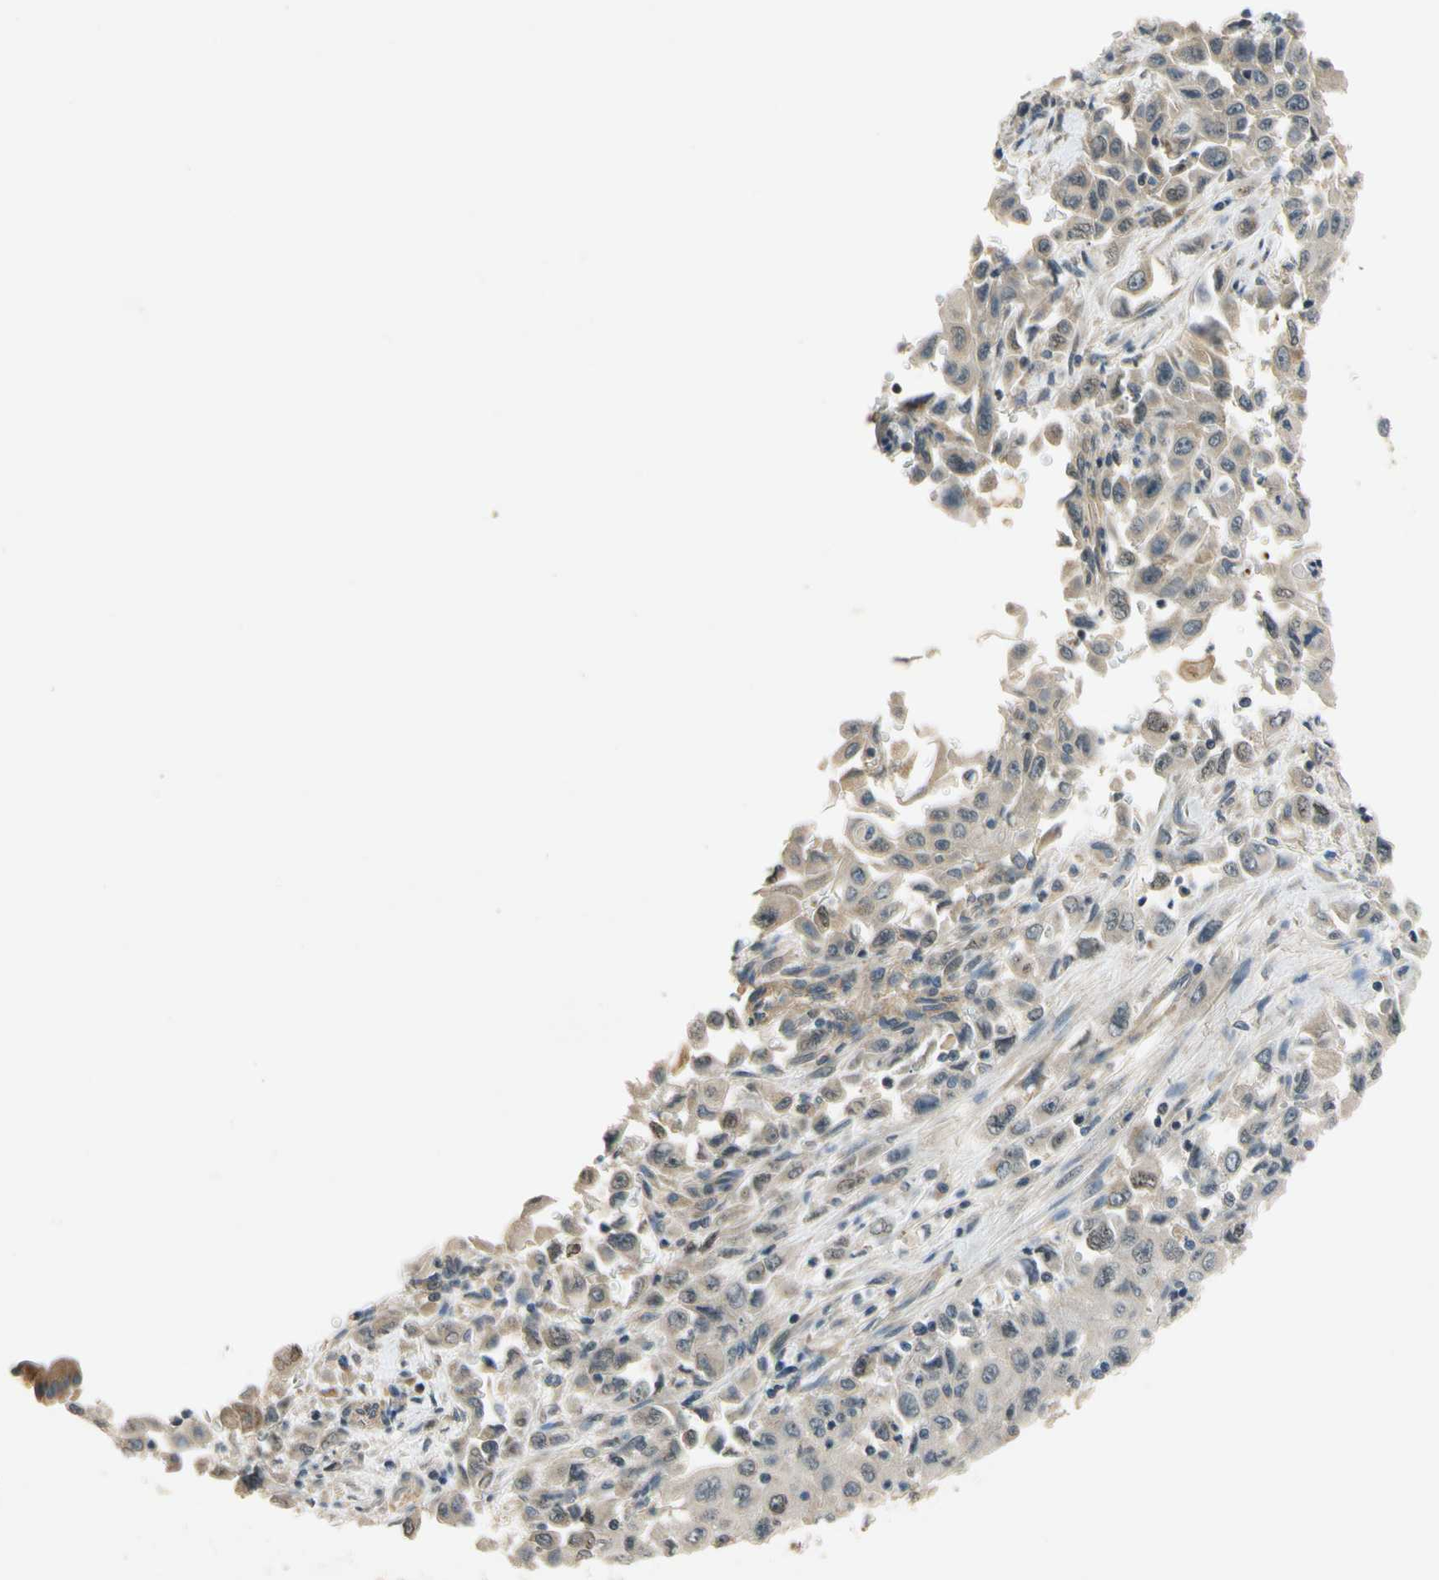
{"staining": {"intensity": "weak", "quantity": "<25%", "location": "cytoplasmic/membranous,nuclear"}, "tissue": "pancreatic cancer", "cell_type": "Tumor cells", "image_type": "cancer", "snomed": [{"axis": "morphology", "description": "Adenocarcinoma, NOS"}, {"axis": "topography", "description": "Pancreas"}], "caption": "Tumor cells are negative for brown protein staining in adenocarcinoma (pancreatic).", "gene": "ALKBH3", "patient": {"sex": "male", "age": 70}}